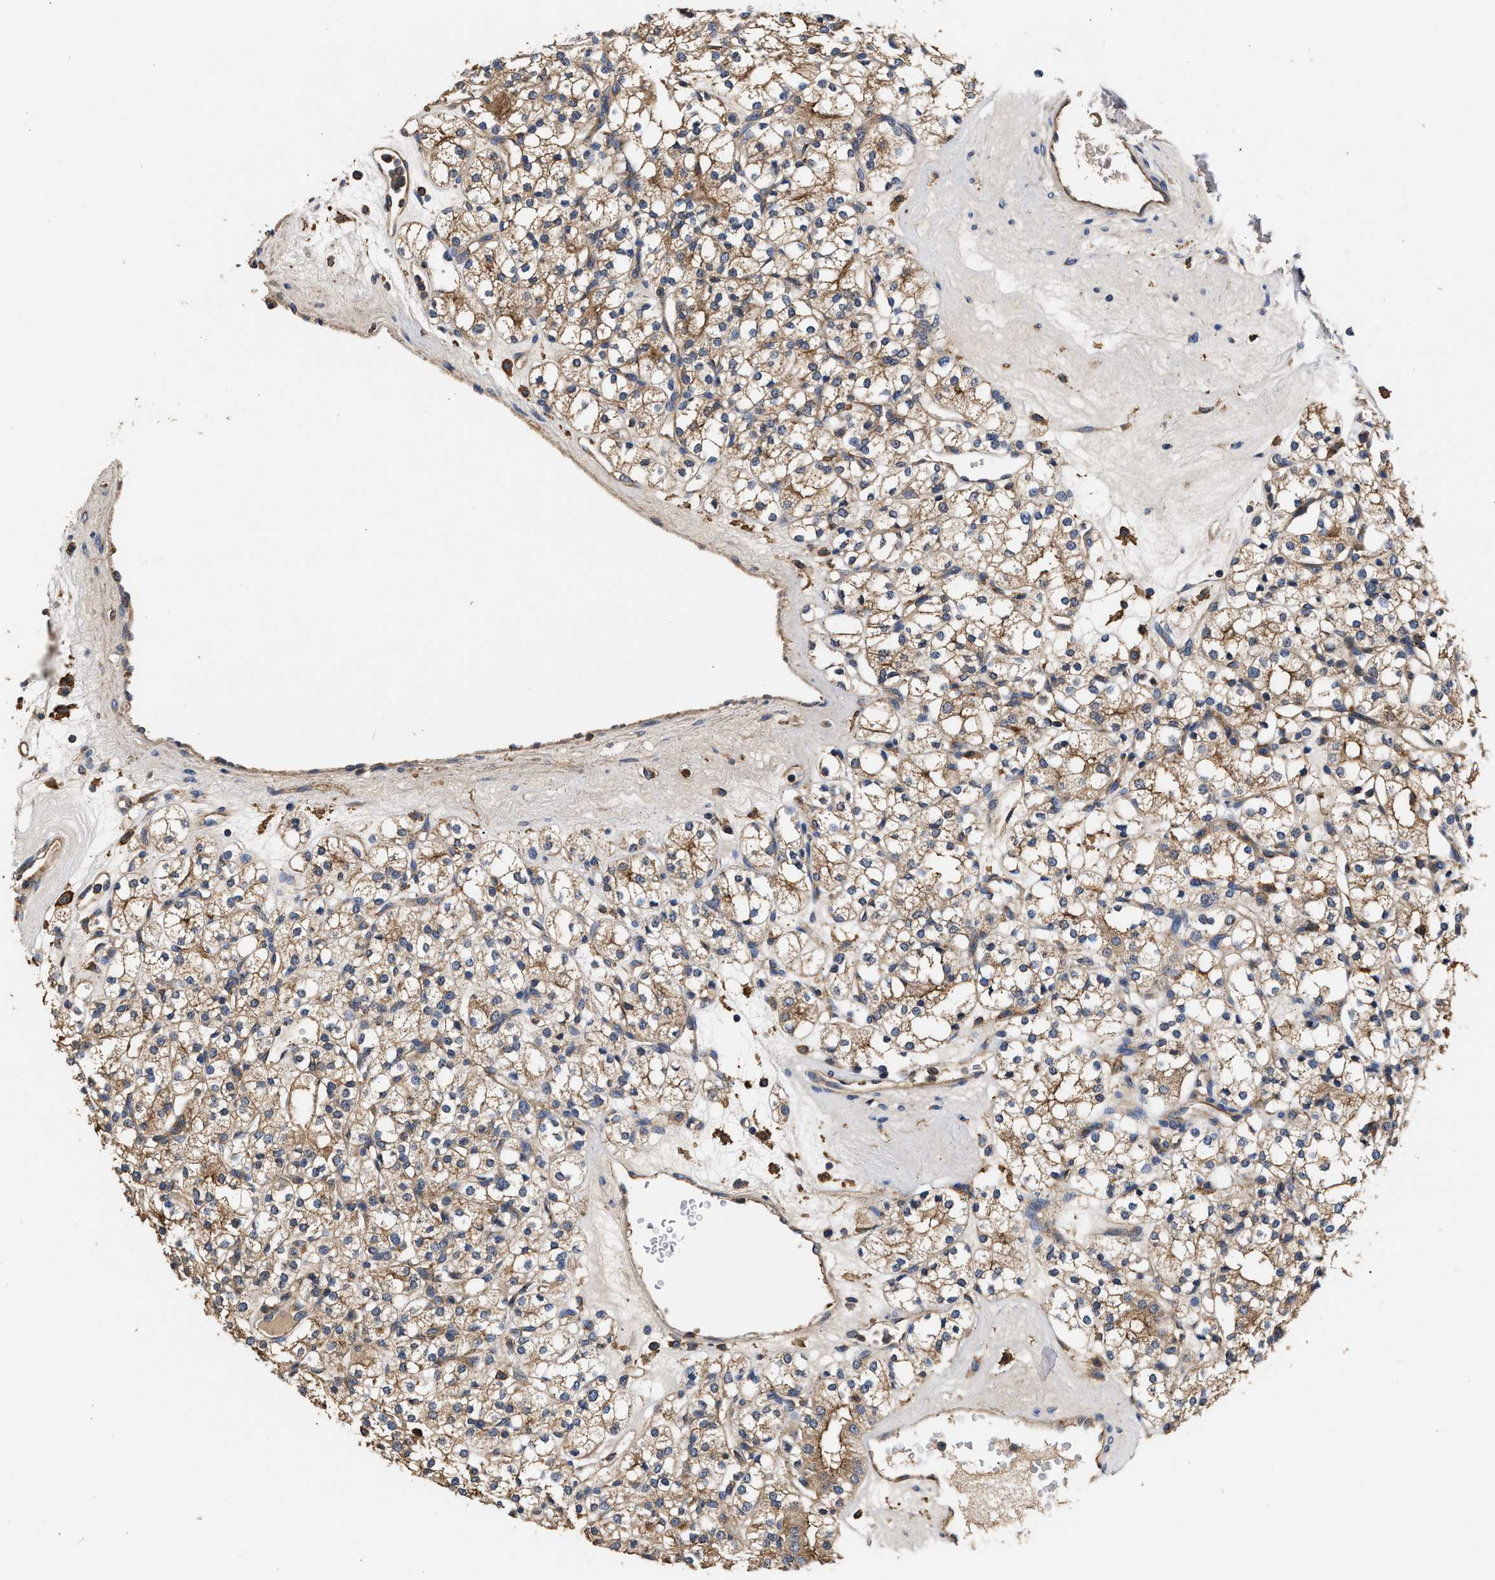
{"staining": {"intensity": "moderate", "quantity": ">75%", "location": "cytoplasmic/membranous"}, "tissue": "renal cancer", "cell_type": "Tumor cells", "image_type": "cancer", "snomed": [{"axis": "morphology", "description": "Adenocarcinoma, NOS"}, {"axis": "topography", "description": "Kidney"}], "caption": "The image reveals a brown stain indicating the presence of a protein in the cytoplasmic/membranous of tumor cells in renal cancer. (DAB IHC with brightfield microscopy, high magnification).", "gene": "KLB", "patient": {"sex": "male", "age": 77}}